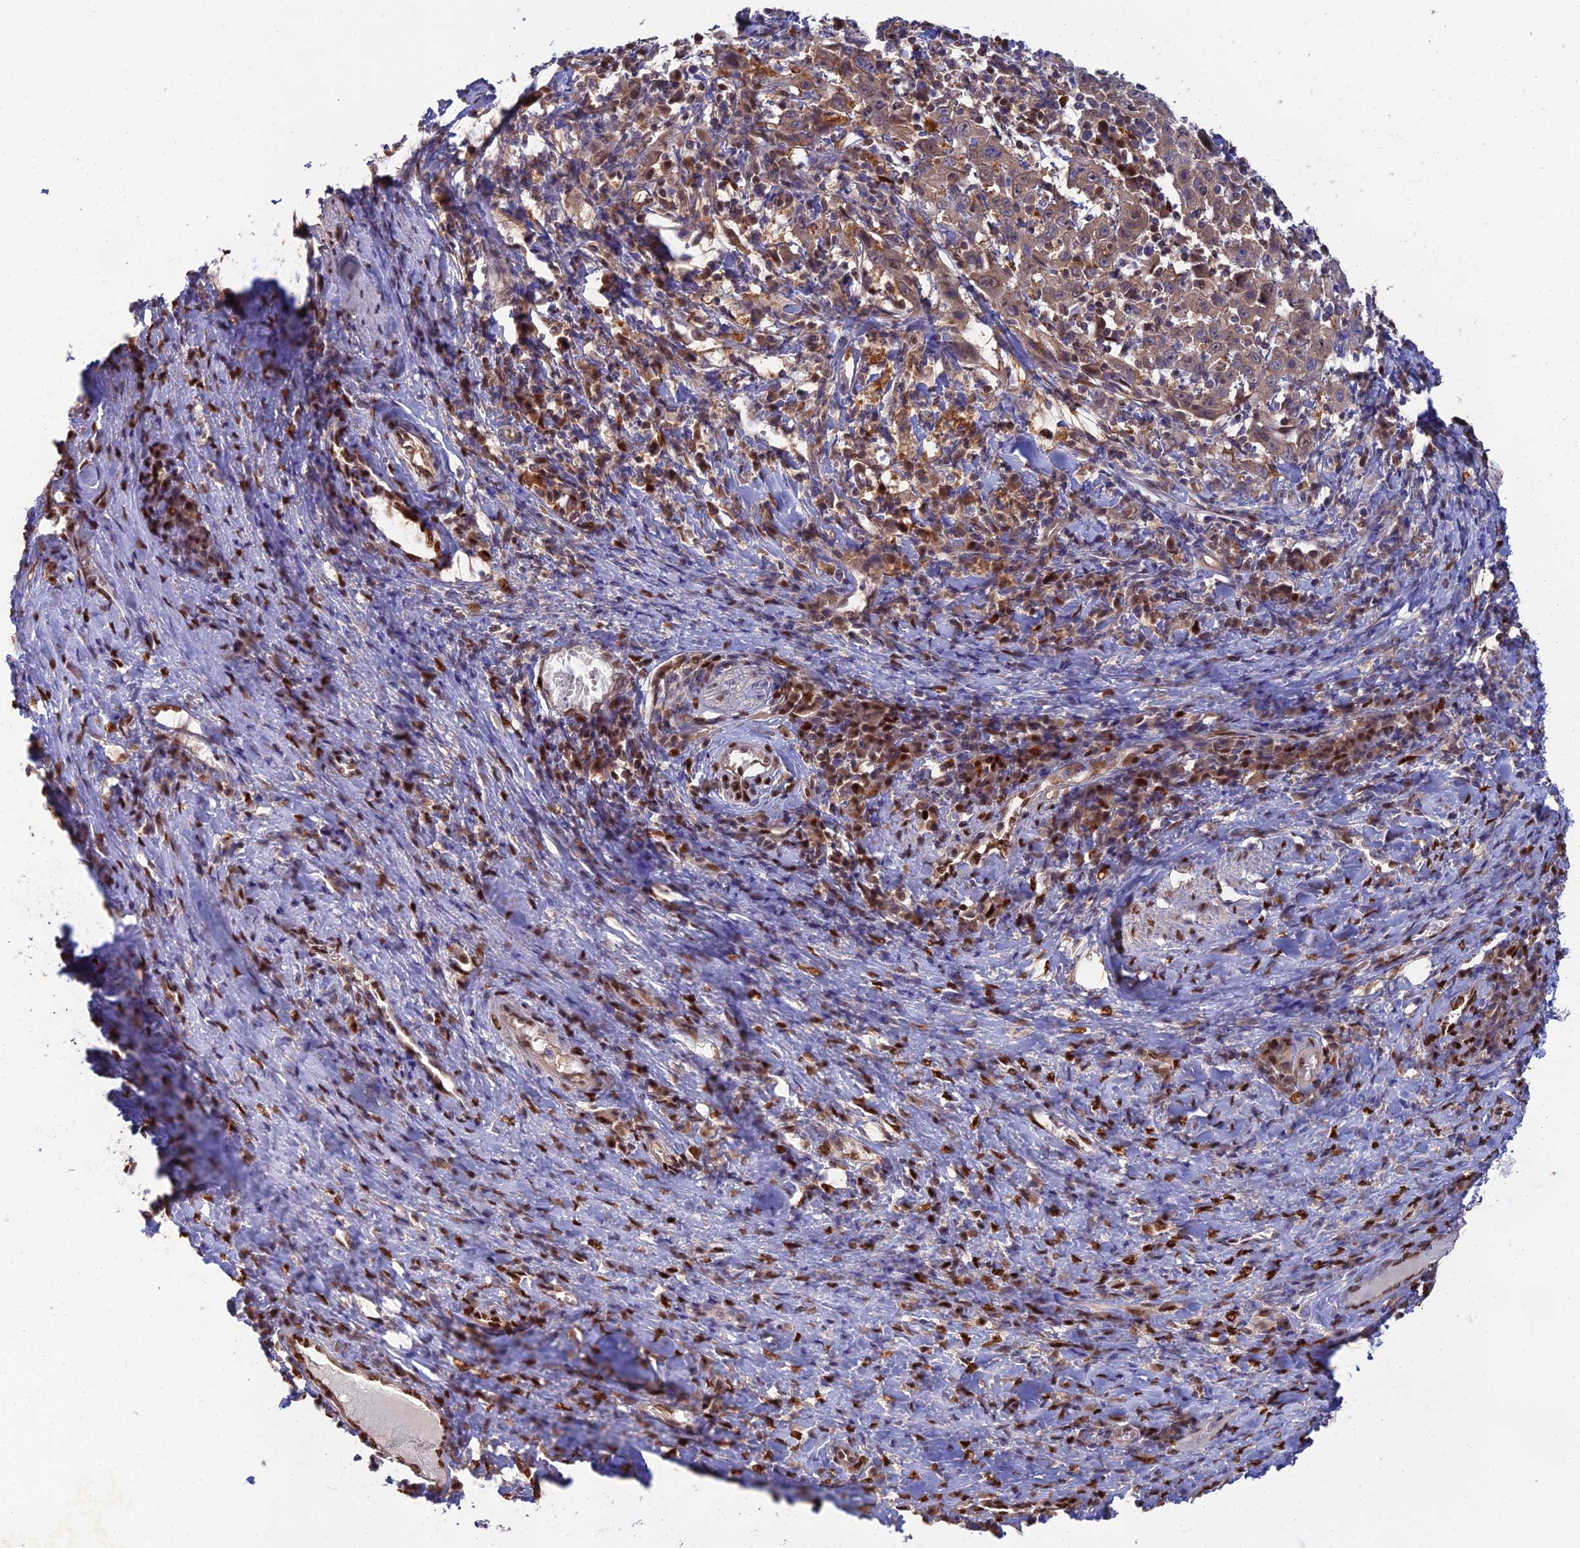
{"staining": {"intensity": "weak", "quantity": ">75%", "location": "cytoplasmic/membranous"}, "tissue": "cervical cancer", "cell_type": "Tumor cells", "image_type": "cancer", "snomed": [{"axis": "morphology", "description": "Squamous cell carcinoma, NOS"}, {"axis": "topography", "description": "Cervix"}], "caption": "A high-resolution image shows immunohistochemistry staining of cervical cancer (squamous cell carcinoma), which displays weak cytoplasmic/membranous staining in about >75% of tumor cells.", "gene": "DNPEP", "patient": {"sex": "female", "age": 46}}